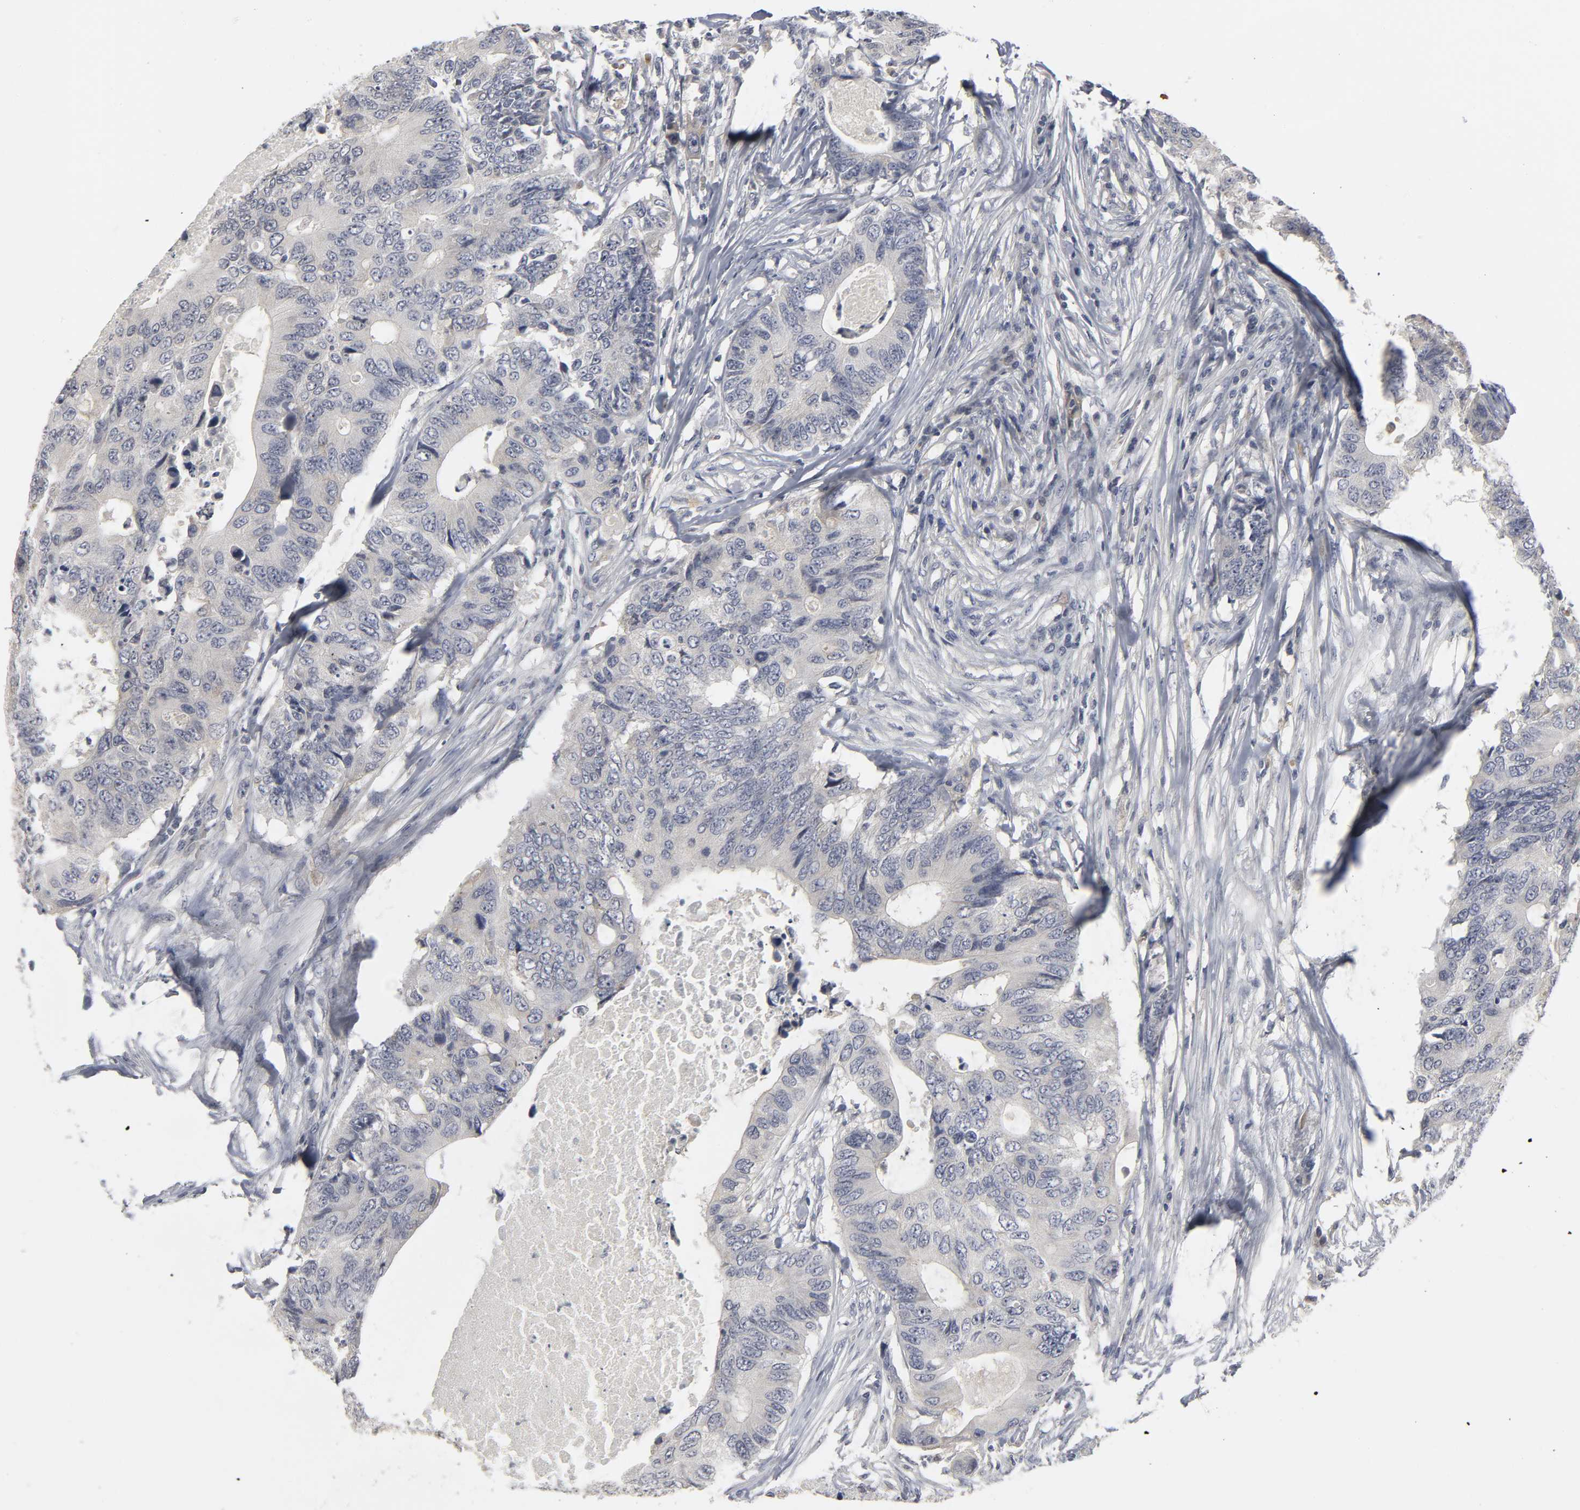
{"staining": {"intensity": "negative", "quantity": "none", "location": "none"}, "tissue": "colorectal cancer", "cell_type": "Tumor cells", "image_type": "cancer", "snomed": [{"axis": "morphology", "description": "Adenocarcinoma, NOS"}, {"axis": "topography", "description": "Colon"}], "caption": "A photomicrograph of human adenocarcinoma (colorectal) is negative for staining in tumor cells. (DAB (3,3'-diaminobenzidine) IHC, high magnification).", "gene": "TCAP", "patient": {"sex": "male", "age": 71}}